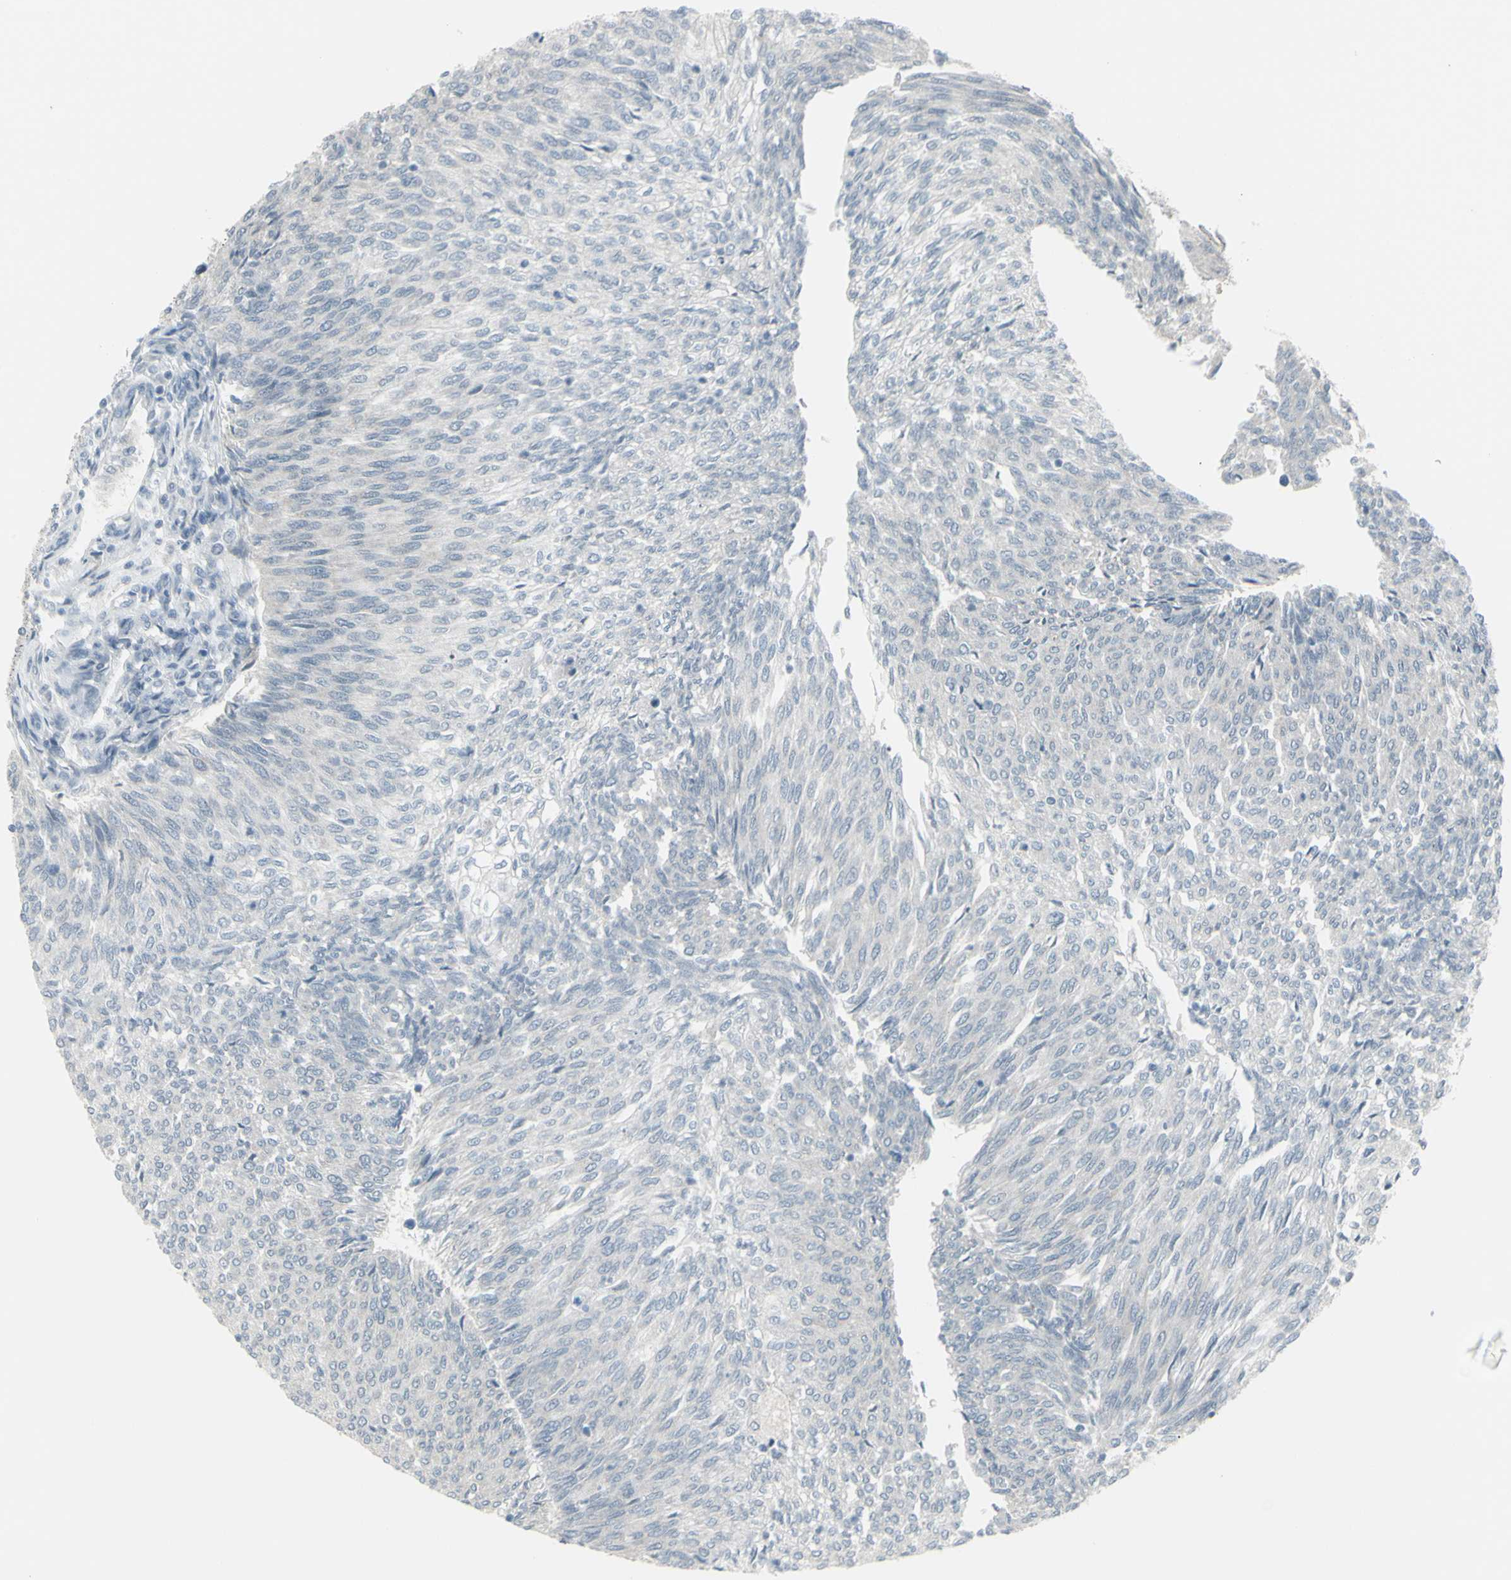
{"staining": {"intensity": "negative", "quantity": "none", "location": "none"}, "tissue": "urothelial cancer", "cell_type": "Tumor cells", "image_type": "cancer", "snomed": [{"axis": "morphology", "description": "Urothelial carcinoma, Low grade"}, {"axis": "topography", "description": "Urinary bladder"}], "caption": "The immunohistochemistry photomicrograph has no significant expression in tumor cells of urothelial cancer tissue.", "gene": "RAB3A", "patient": {"sex": "female", "age": 79}}